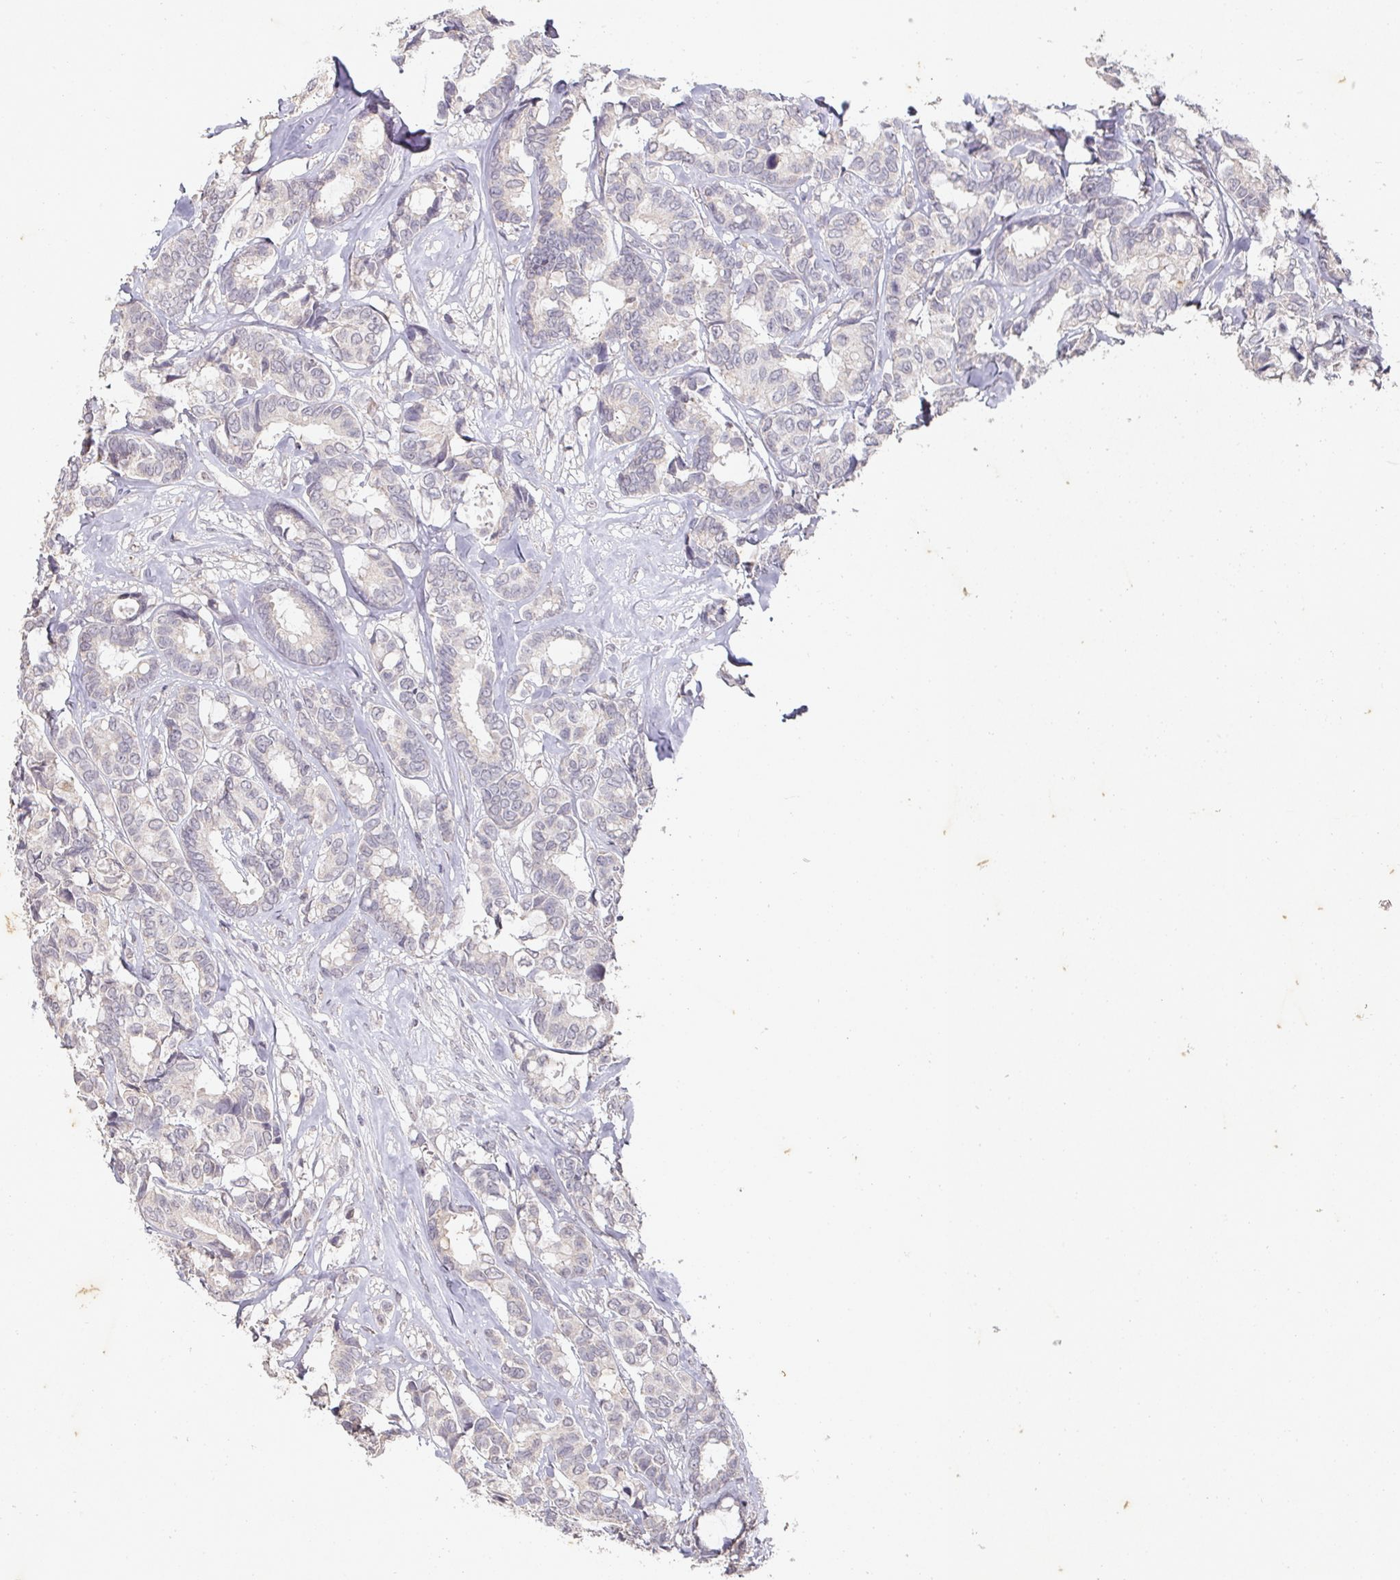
{"staining": {"intensity": "negative", "quantity": "none", "location": "none"}, "tissue": "breast cancer", "cell_type": "Tumor cells", "image_type": "cancer", "snomed": [{"axis": "morphology", "description": "Duct carcinoma"}, {"axis": "topography", "description": "Breast"}], "caption": "The image displays no staining of tumor cells in breast infiltrating ductal carcinoma.", "gene": "CAPN5", "patient": {"sex": "female", "age": 87}}